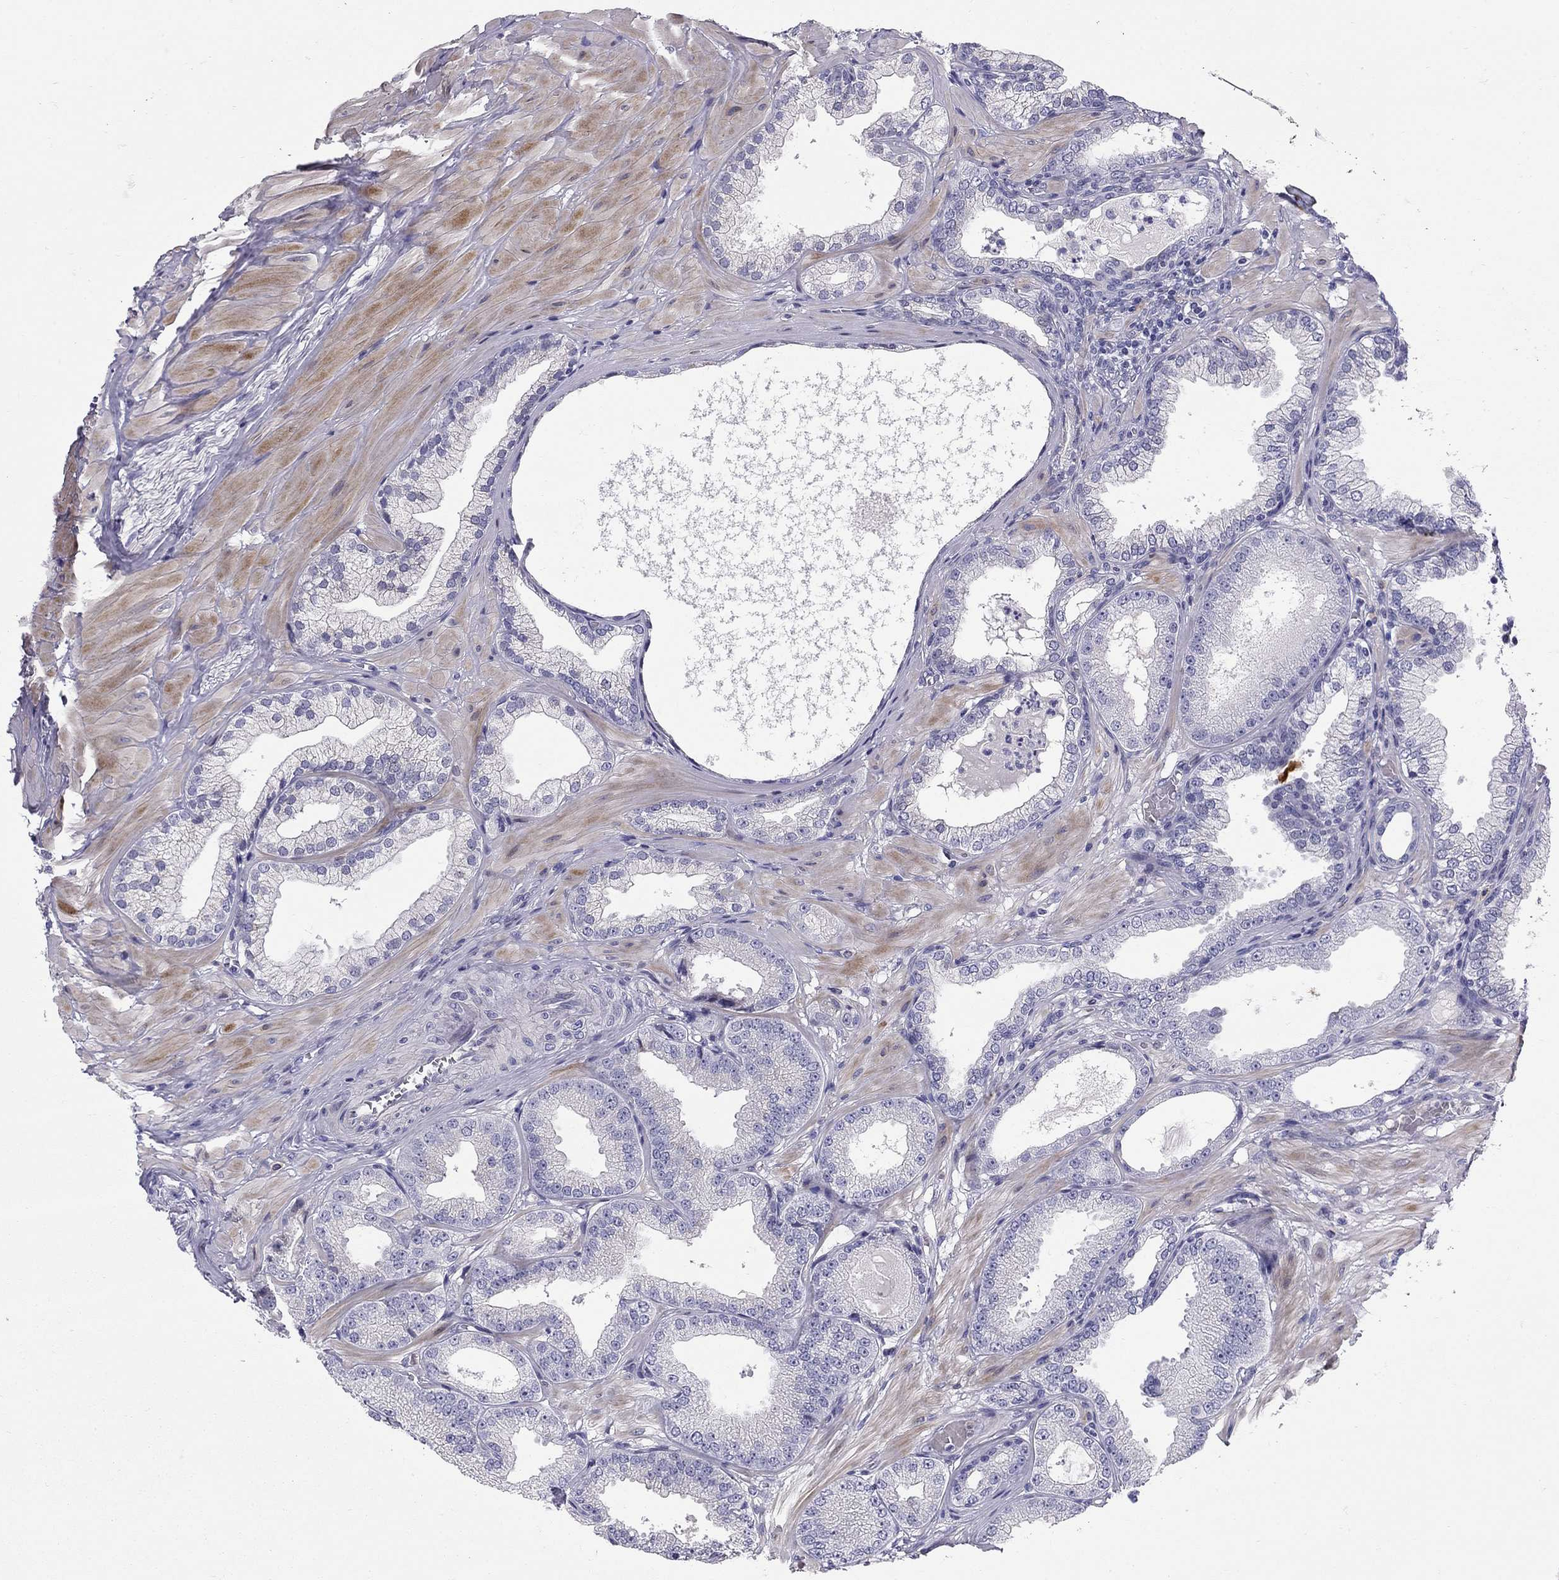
{"staining": {"intensity": "negative", "quantity": "none", "location": "none"}, "tissue": "prostate cancer", "cell_type": "Tumor cells", "image_type": "cancer", "snomed": [{"axis": "morphology", "description": "Adenocarcinoma, Low grade"}, {"axis": "topography", "description": "Prostate"}], "caption": "Histopathology image shows no protein positivity in tumor cells of prostate cancer tissue. (Immunohistochemistry (ihc), brightfield microscopy, high magnification).", "gene": "C8orf88", "patient": {"sex": "male", "age": 55}}